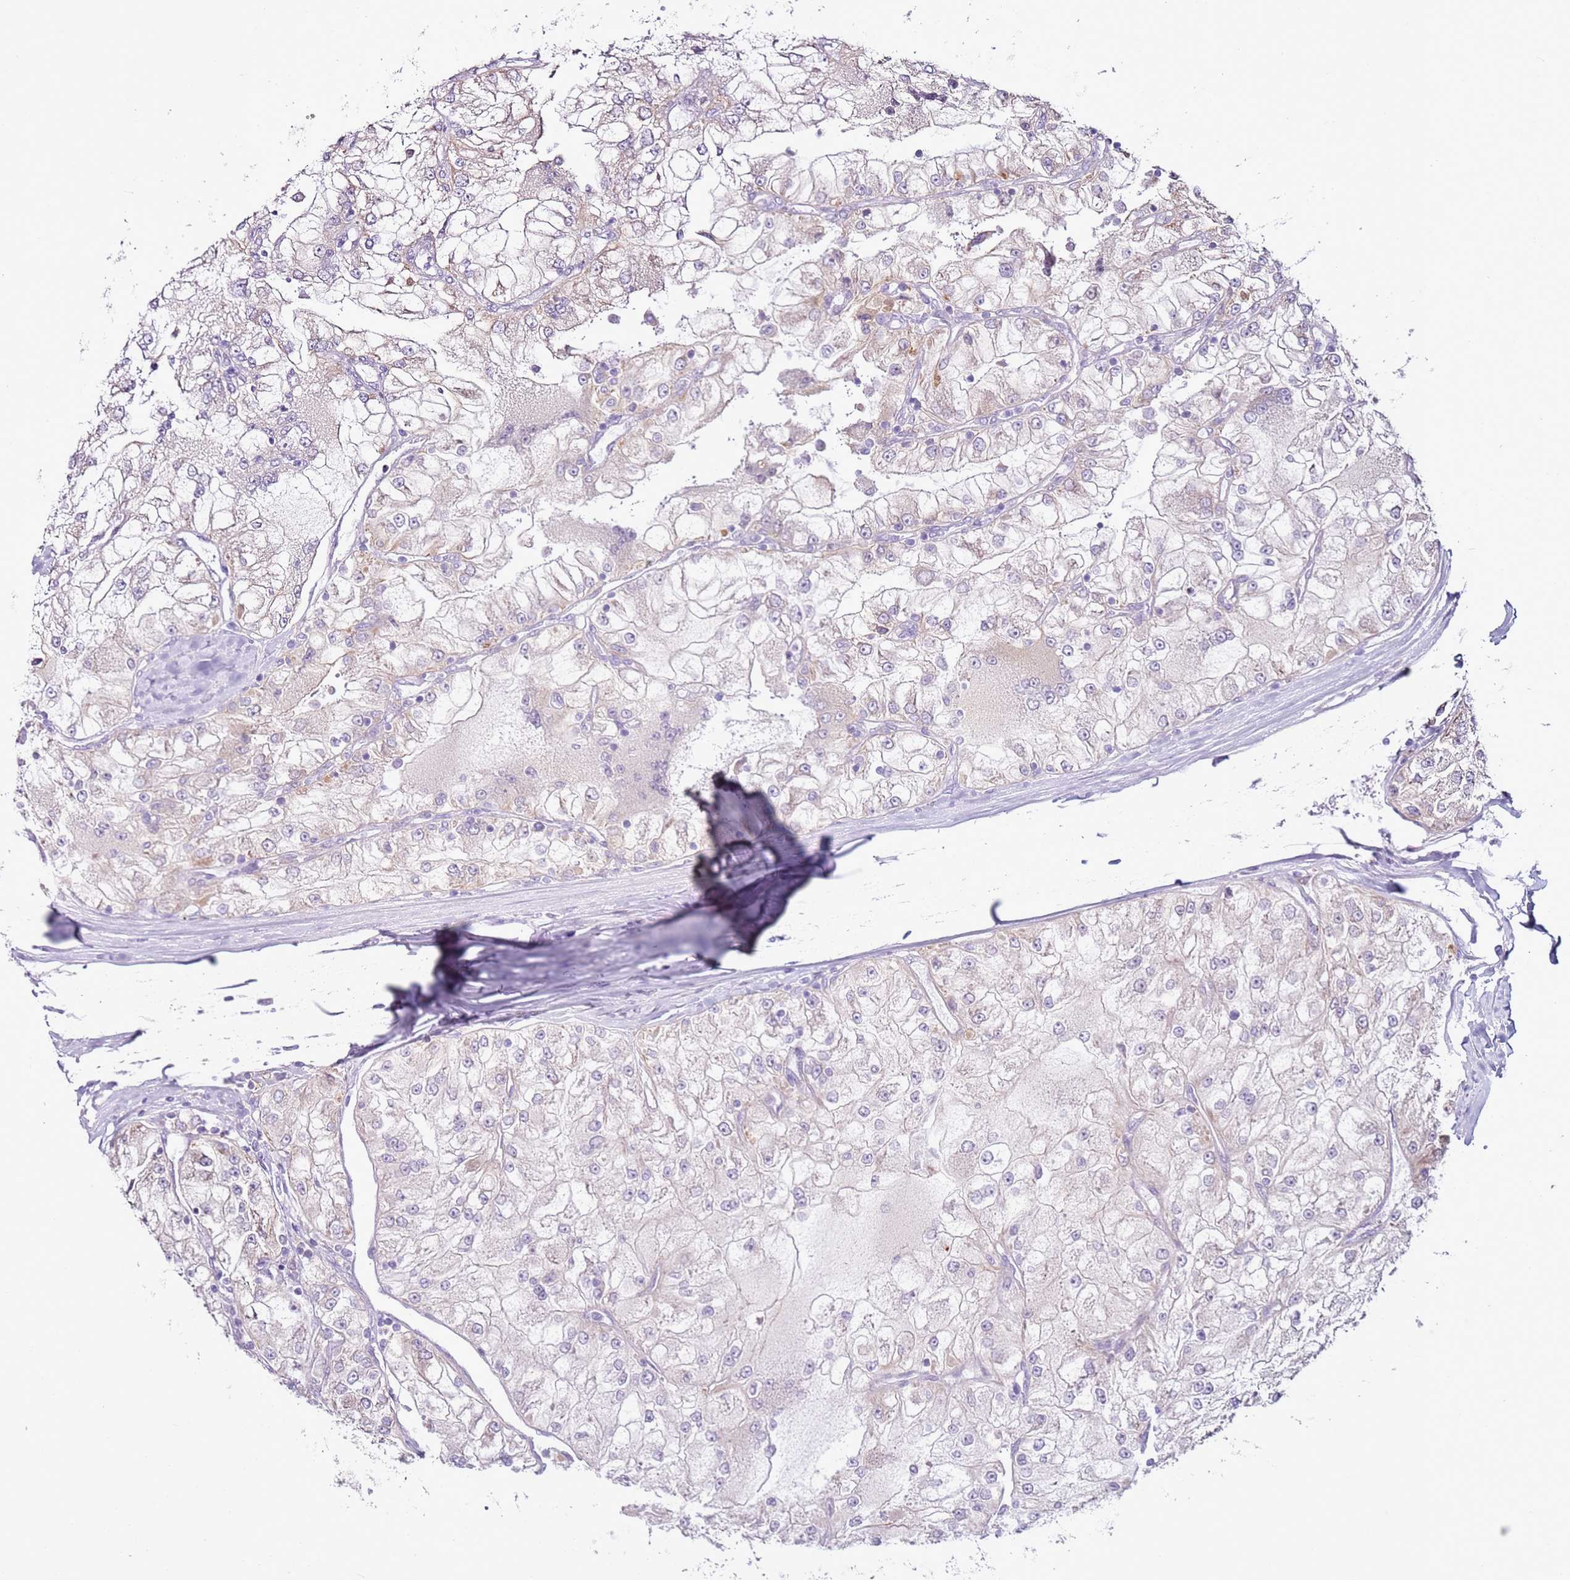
{"staining": {"intensity": "weak", "quantity": "<25%", "location": "cytoplasmic/membranous"}, "tissue": "renal cancer", "cell_type": "Tumor cells", "image_type": "cancer", "snomed": [{"axis": "morphology", "description": "Adenocarcinoma, NOS"}, {"axis": "topography", "description": "Kidney"}], "caption": "Micrograph shows no significant protein positivity in tumor cells of renal cancer. (DAB (3,3'-diaminobenzidine) immunohistochemistry (IHC) visualized using brightfield microscopy, high magnification).", "gene": "OAF", "patient": {"sex": "female", "age": 72}}